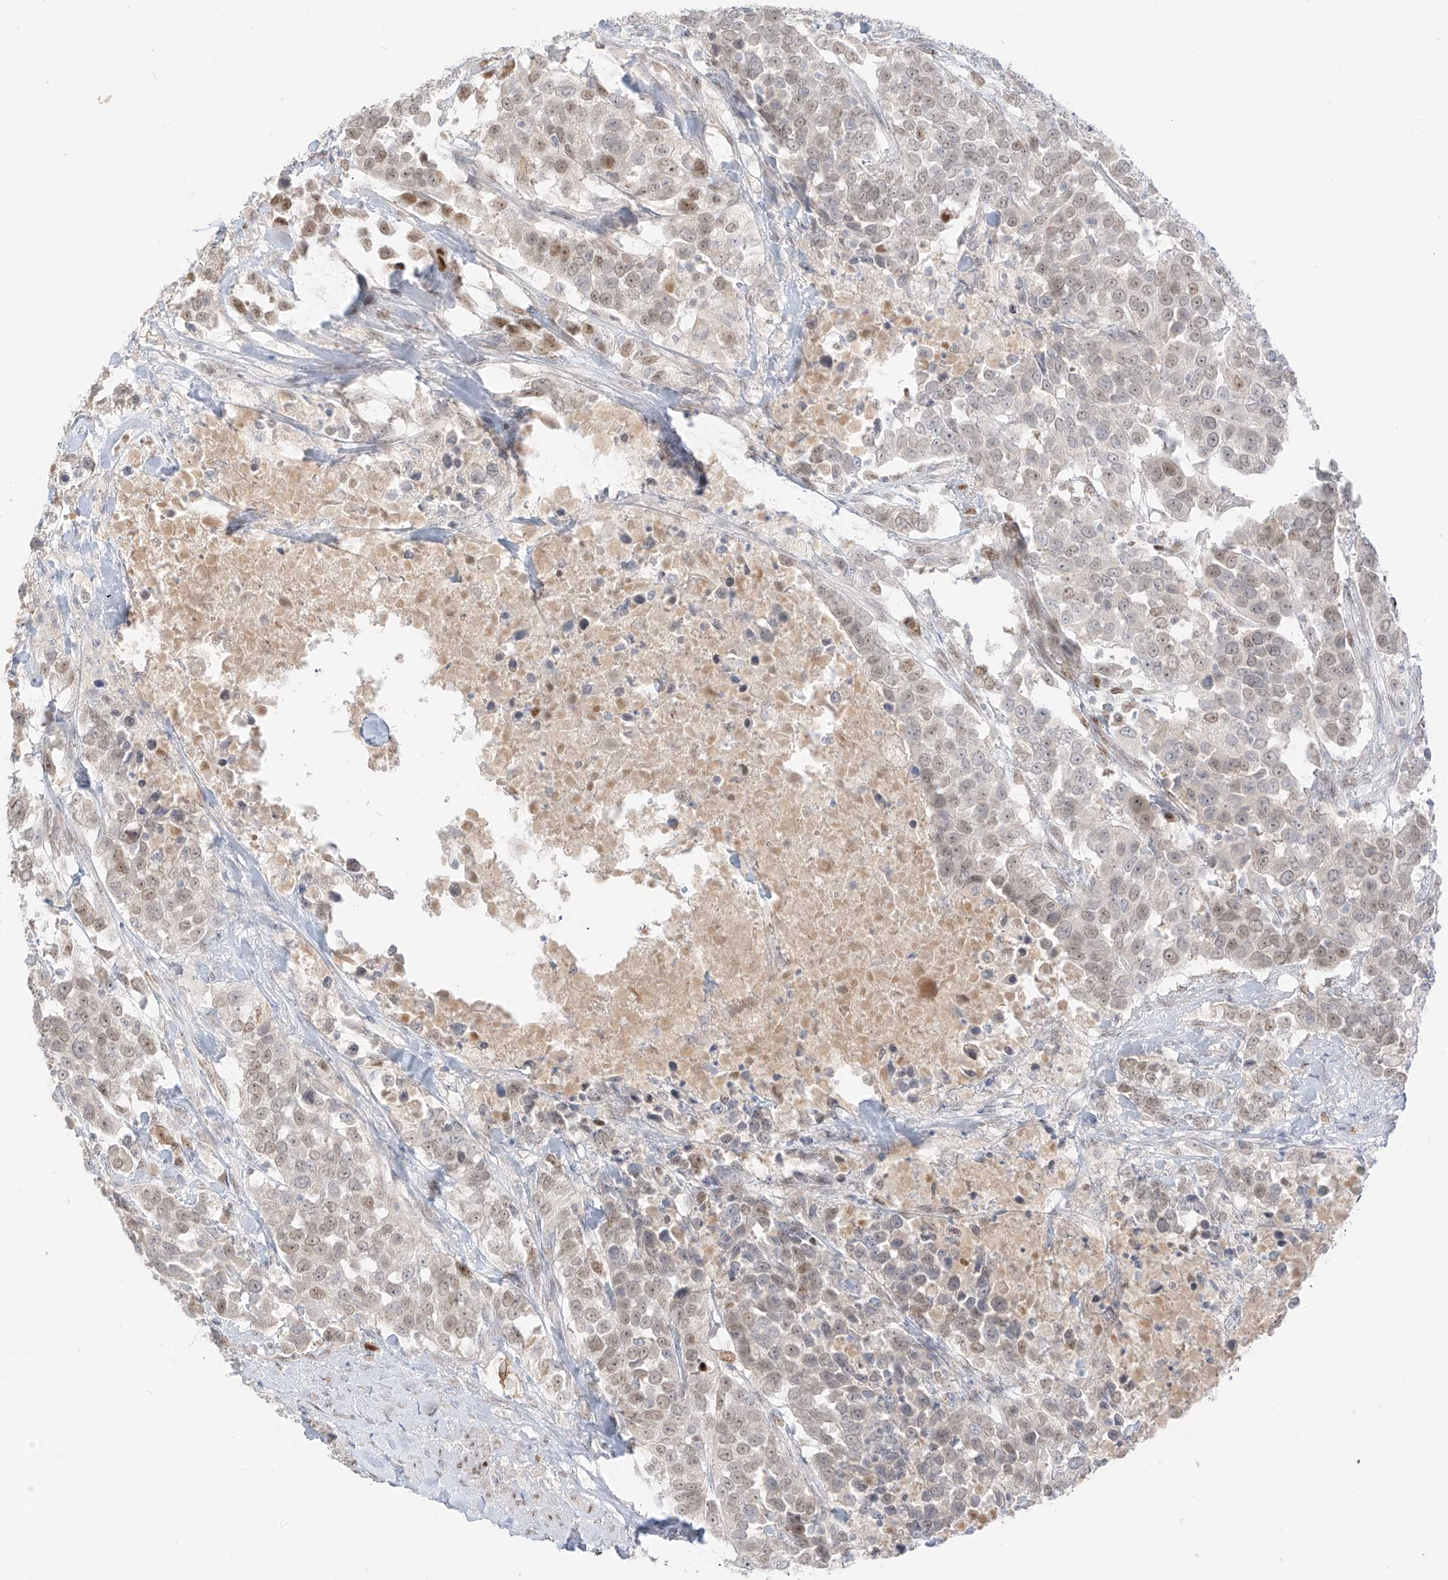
{"staining": {"intensity": "moderate", "quantity": "<25%", "location": "nuclear"}, "tissue": "urothelial cancer", "cell_type": "Tumor cells", "image_type": "cancer", "snomed": [{"axis": "morphology", "description": "Urothelial carcinoma, High grade"}, {"axis": "topography", "description": "Urinary bladder"}], "caption": "An immunohistochemistry photomicrograph of neoplastic tissue is shown. Protein staining in brown labels moderate nuclear positivity in urothelial carcinoma (high-grade) within tumor cells. The staining was performed using DAB to visualize the protein expression in brown, while the nuclei were stained in blue with hematoxylin (Magnification: 20x).", "gene": "ZNF774", "patient": {"sex": "female", "age": 80}}